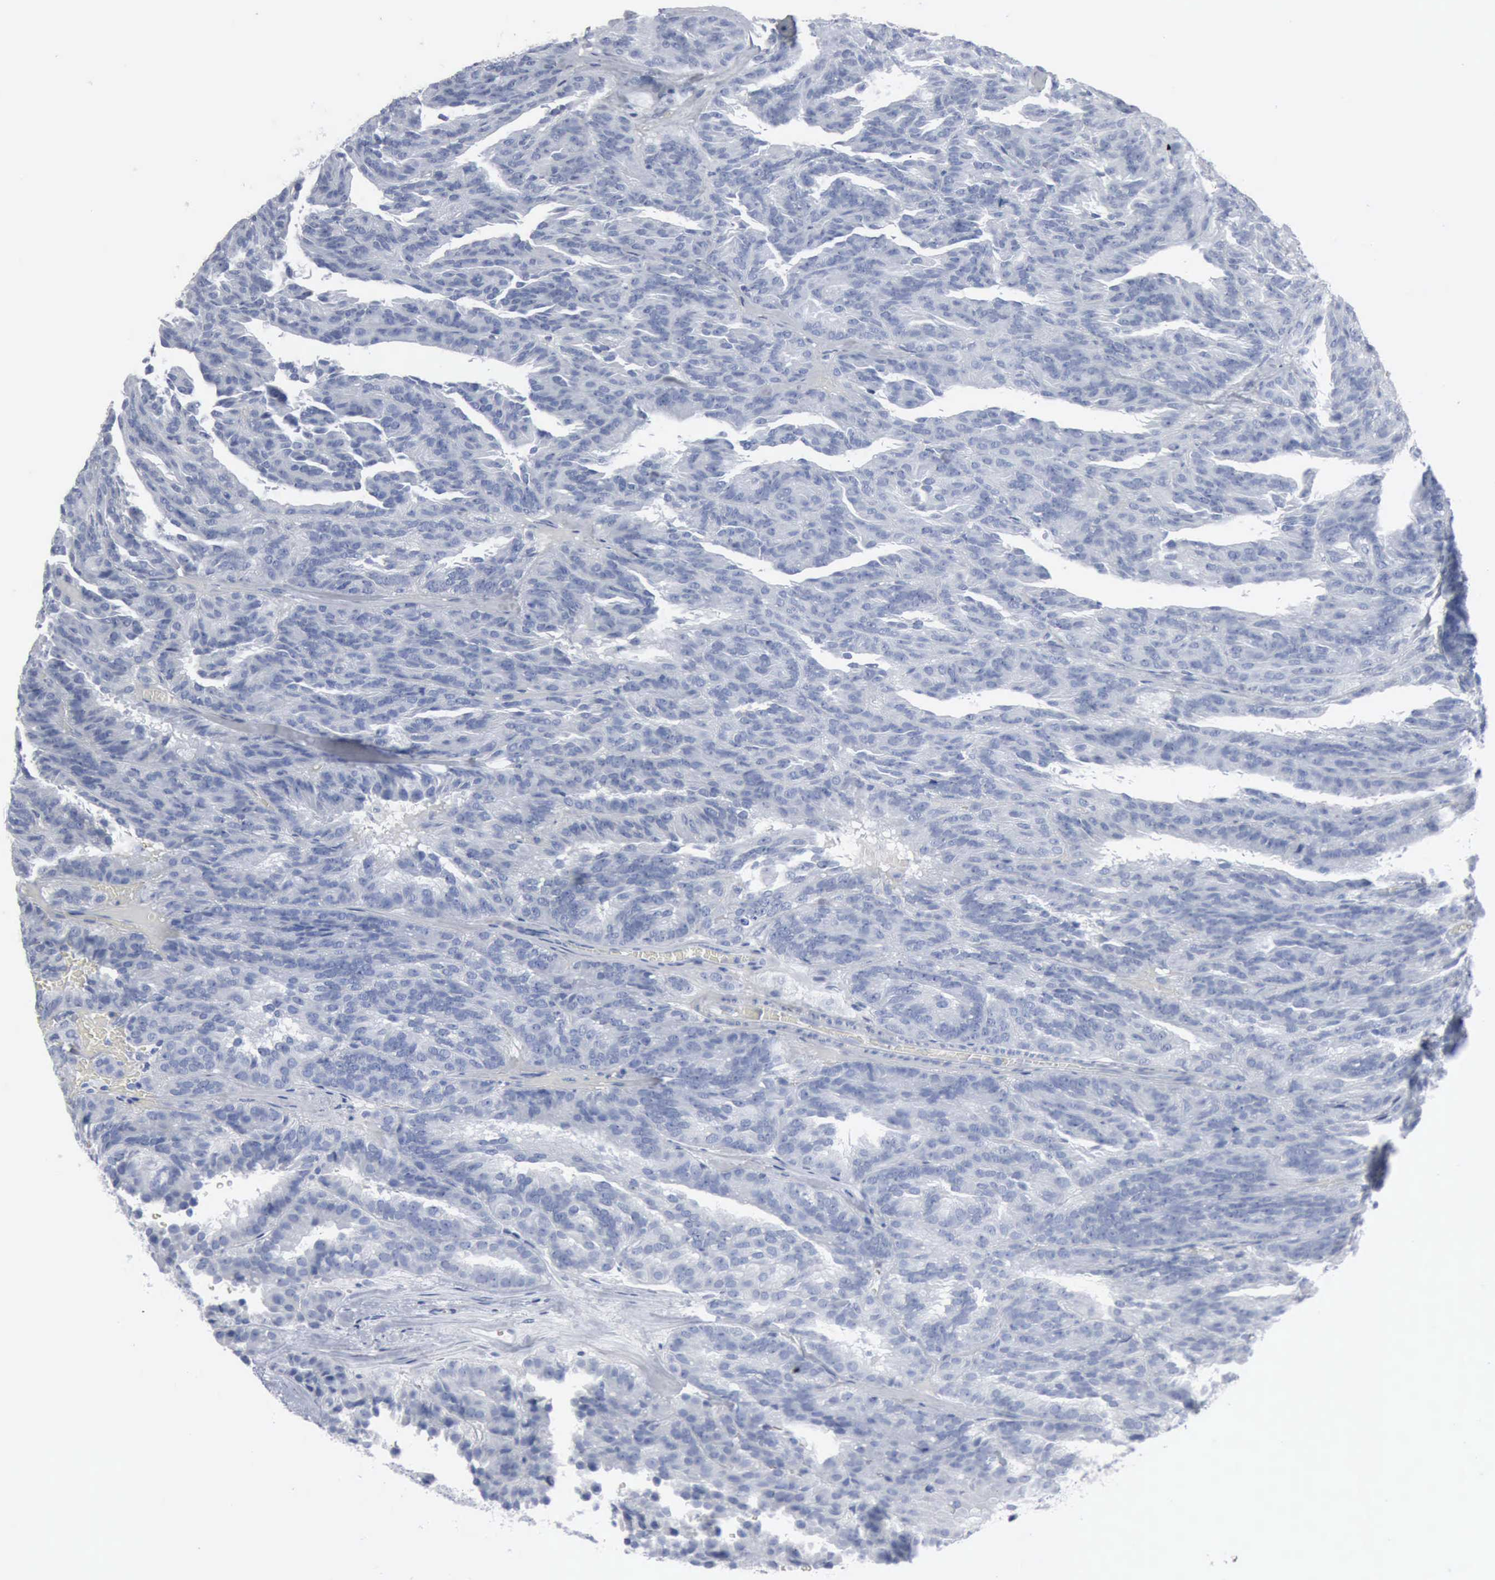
{"staining": {"intensity": "negative", "quantity": "none", "location": "none"}, "tissue": "renal cancer", "cell_type": "Tumor cells", "image_type": "cancer", "snomed": [{"axis": "morphology", "description": "Adenocarcinoma, NOS"}, {"axis": "topography", "description": "Kidney"}], "caption": "This is an immunohistochemistry histopathology image of human adenocarcinoma (renal). There is no staining in tumor cells.", "gene": "DMD", "patient": {"sex": "male", "age": 46}}